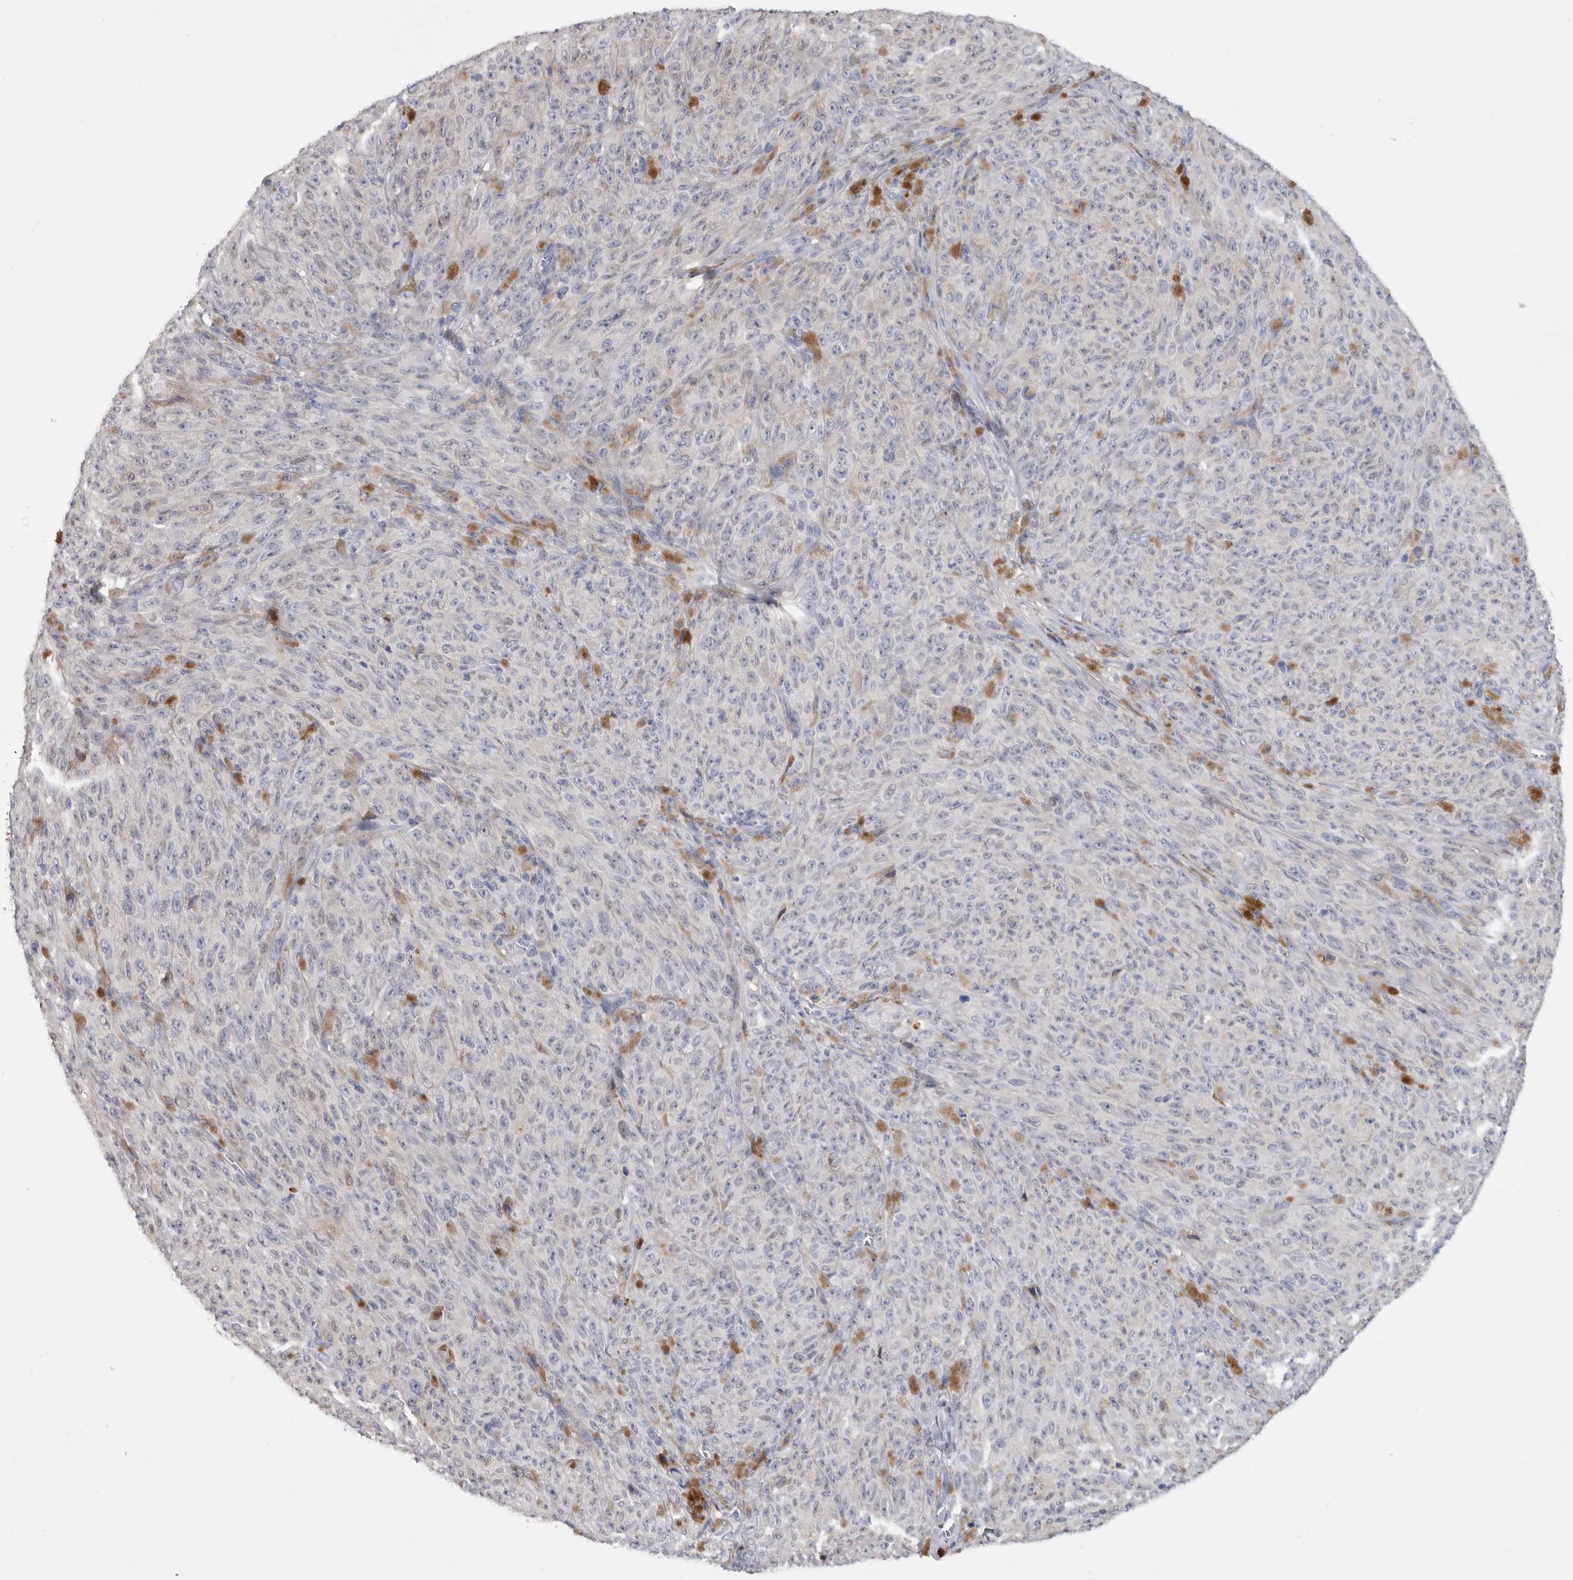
{"staining": {"intensity": "negative", "quantity": "none", "location": "none"}, "tissue": "melanoma", "cell_type": "Tumor cells", "image_type": "cancer", "snomed": [{"axis": "morphology", "description": "Malignant melanoma, NOS"}, {"axis": "topography", "description": "Skin"}], "caption": "Tumor cells are negative for brown protein staining in malignant melanoma. (IHC, brightfield microscopy, high magnification).", "gene": "DNAJC24", "patient": {"sex": "female", "age": 82}}